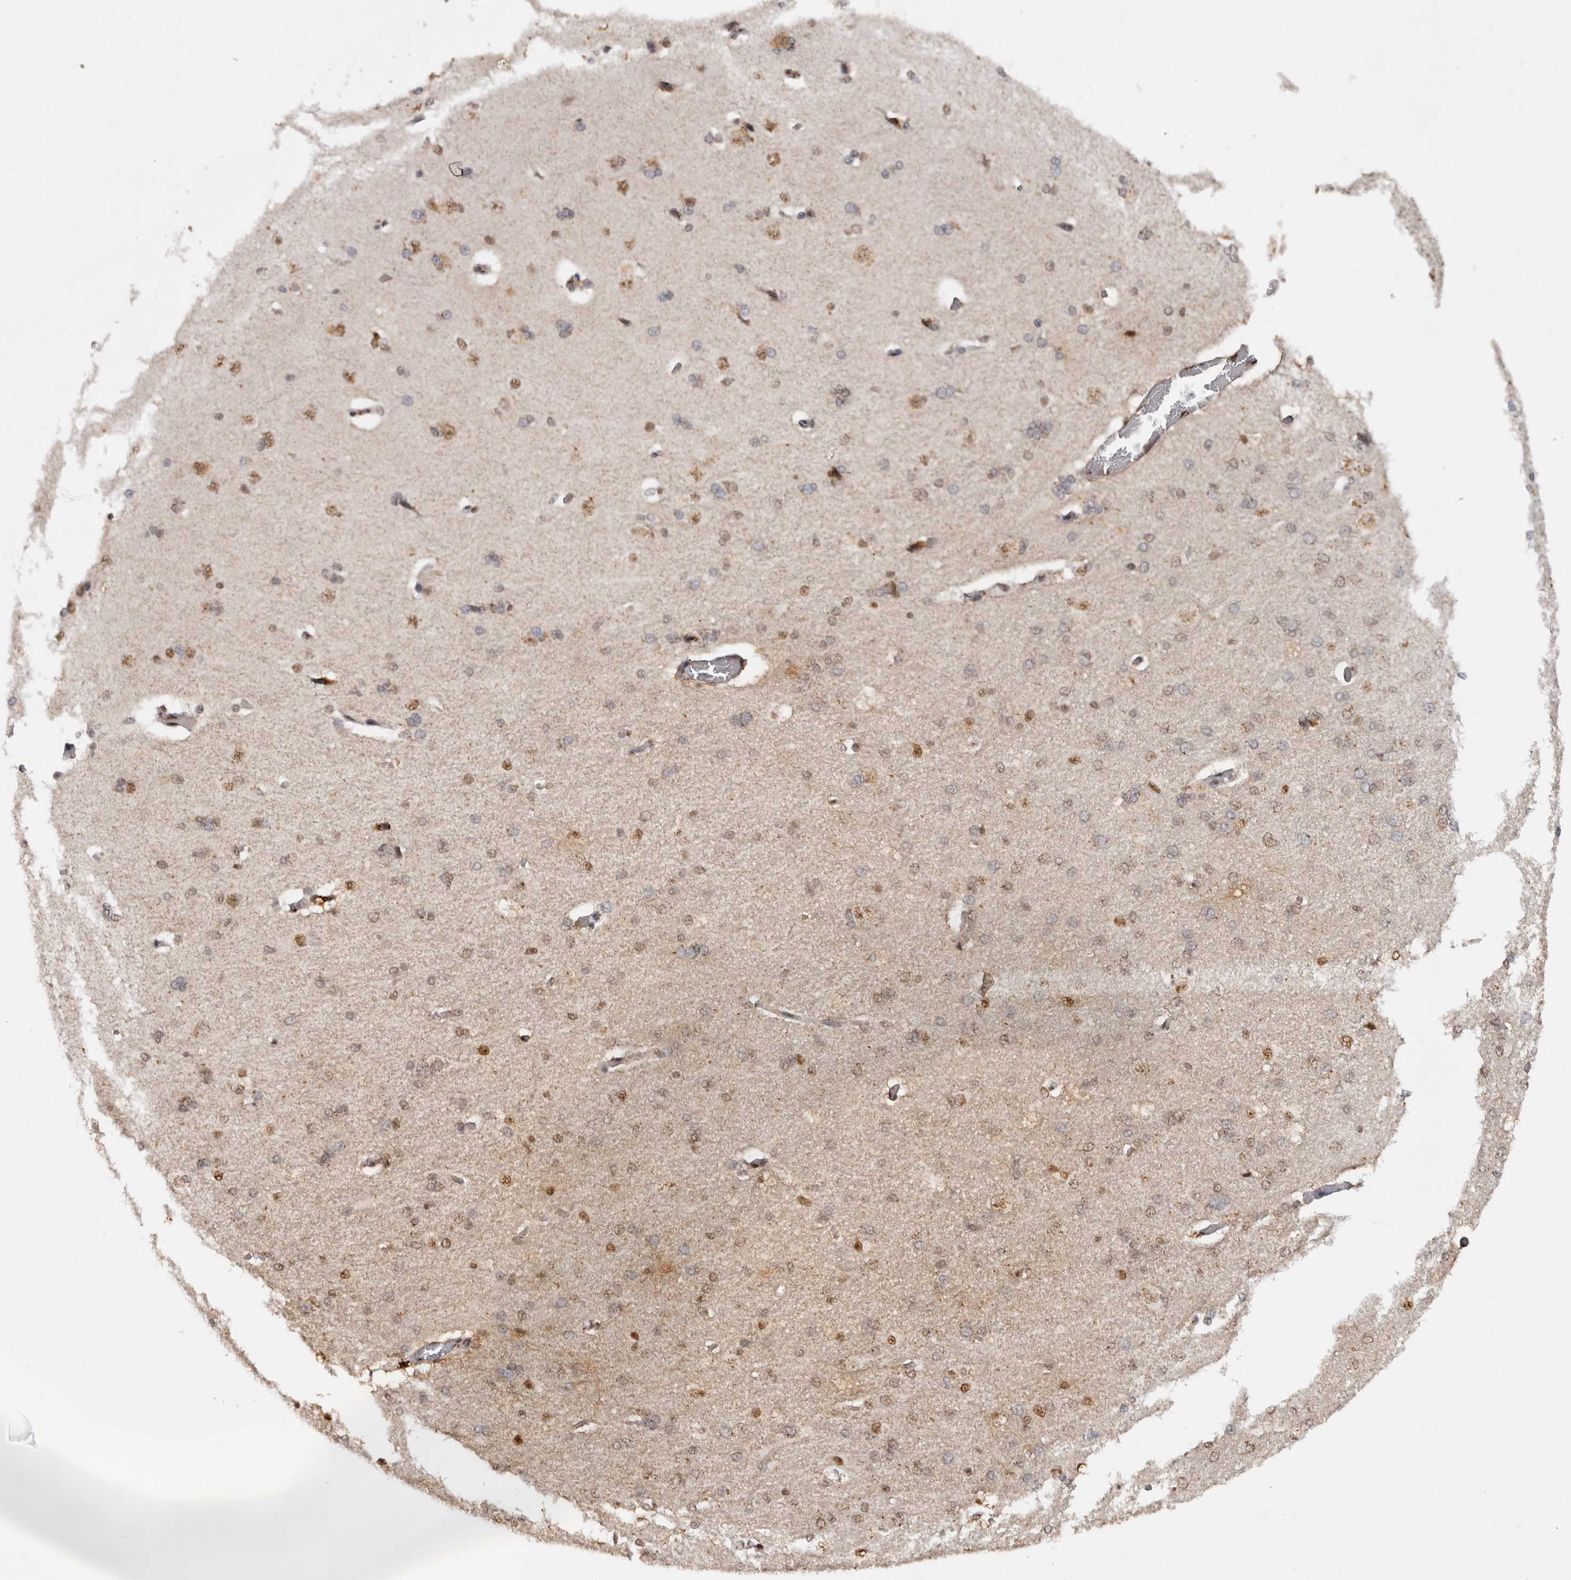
{"staining": {"intensity": "weak", "quantity": ">75%", "location": "cytoplasmic/membranous"}, "tissue": "cerebral cortex", "cell_type": "Endothelial cells", "image_type": "normal", "snomed": [{"axis": "morphology", "description": "Normal tissue, NOS"}, {"axis": "topography", "description": "Cerebral cortex"}], "caption": "The immunohistochemical stain labels weak cytoplasmic/membranous staining in endothelial cells of unremarkable cerebral cortex. (DAB IHC with brightfield microscopy, high magnification).", "gene": "RPS6KA2", "patient": {"sex": "male", "age": 62}}